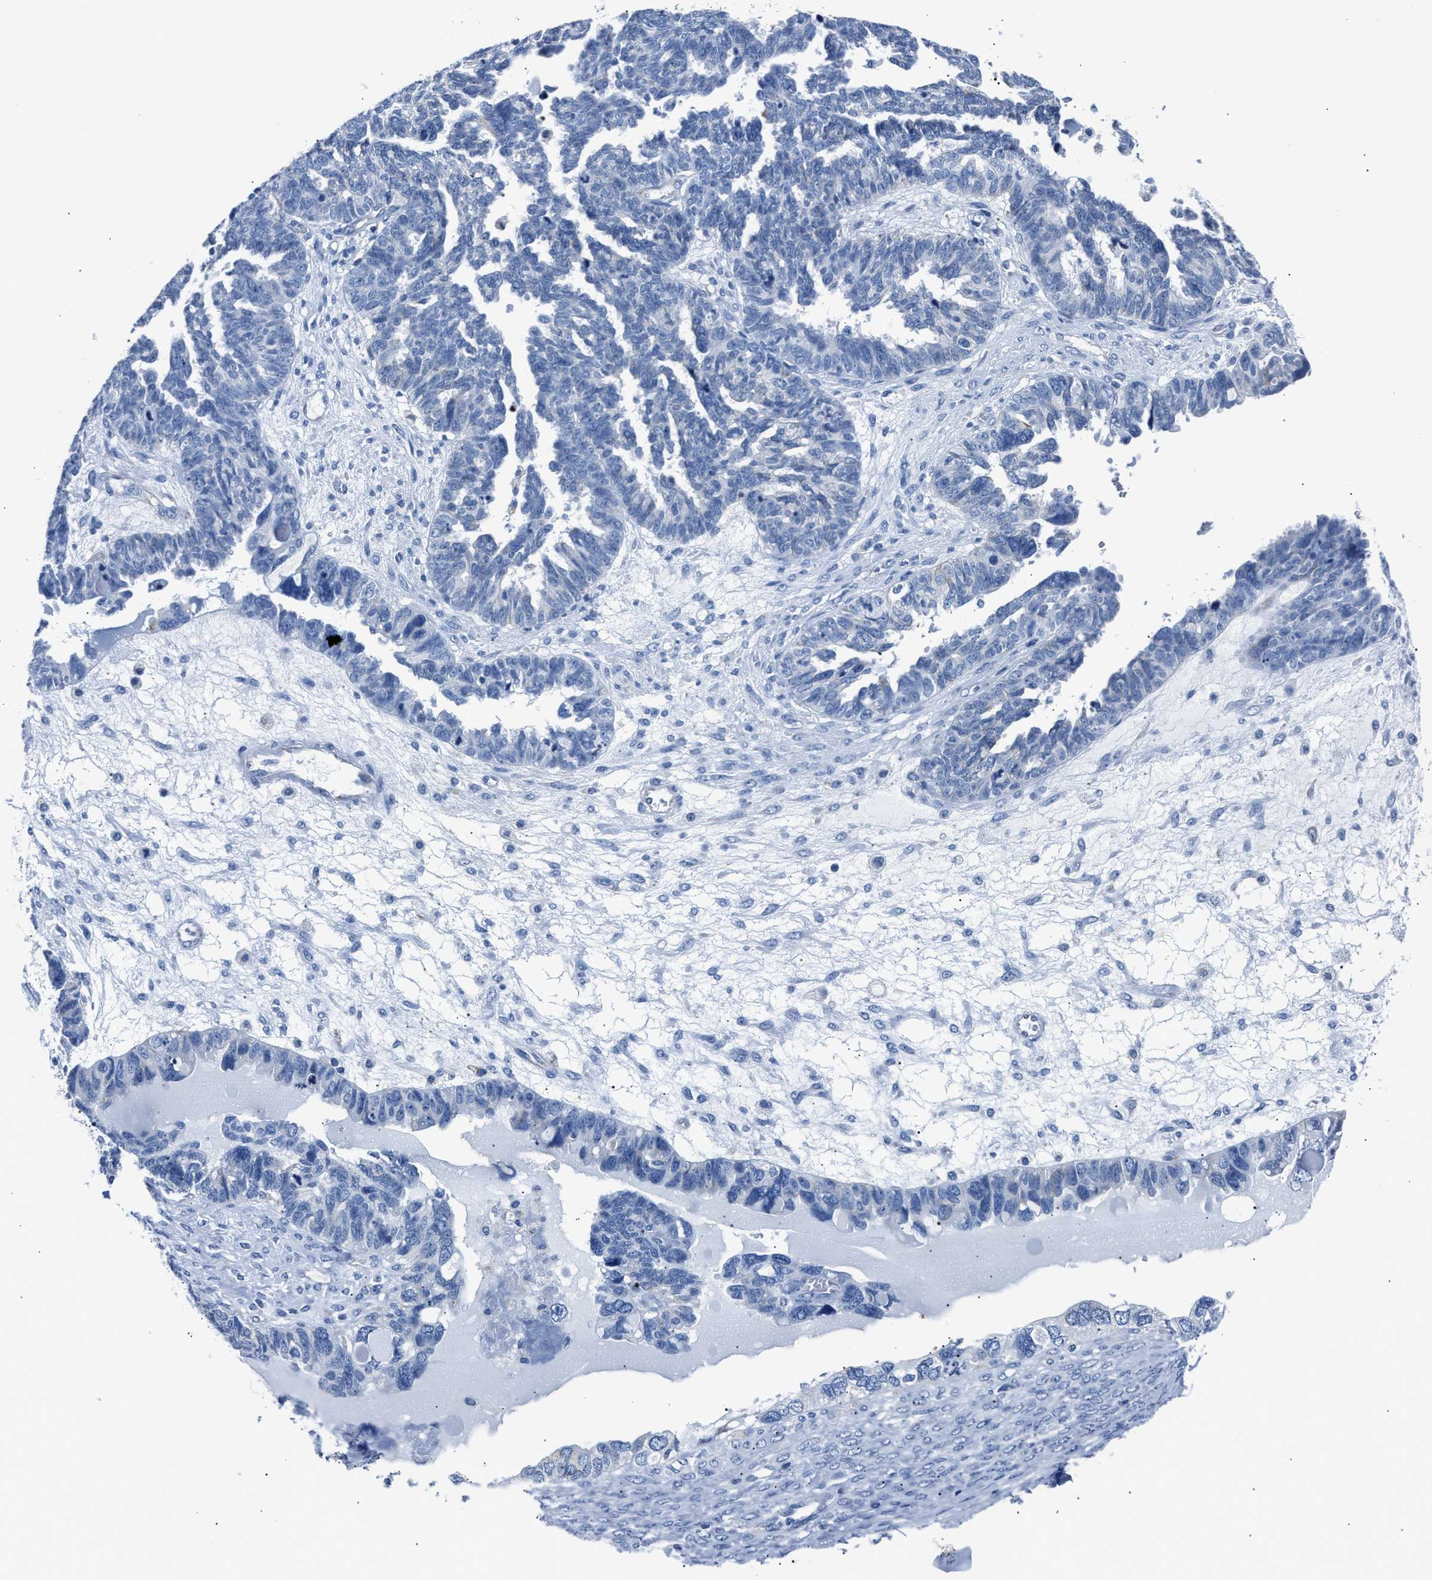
{"staining": {"intensity": "negative", "quantity": "none", "location": "none"}, "tissue": "ovarian cancer", "cell_type": "Tumor cells", "image_type": "cancer", "snomed": [{"axis": "morphology", "description": "Cystadenocarcinoma, serous, NOS"}, {"axis": "topography", "description": "Ovary"}], "caption": "Tumor cells show no significant protein staining in serous cystadenocarcinoma (ovarian). (DAB (3,3'-diaminobenzidine) immunohistochemistry, high magnification).", "gene": "AMACR", "patient": {"sex": "female", "age": 79}}